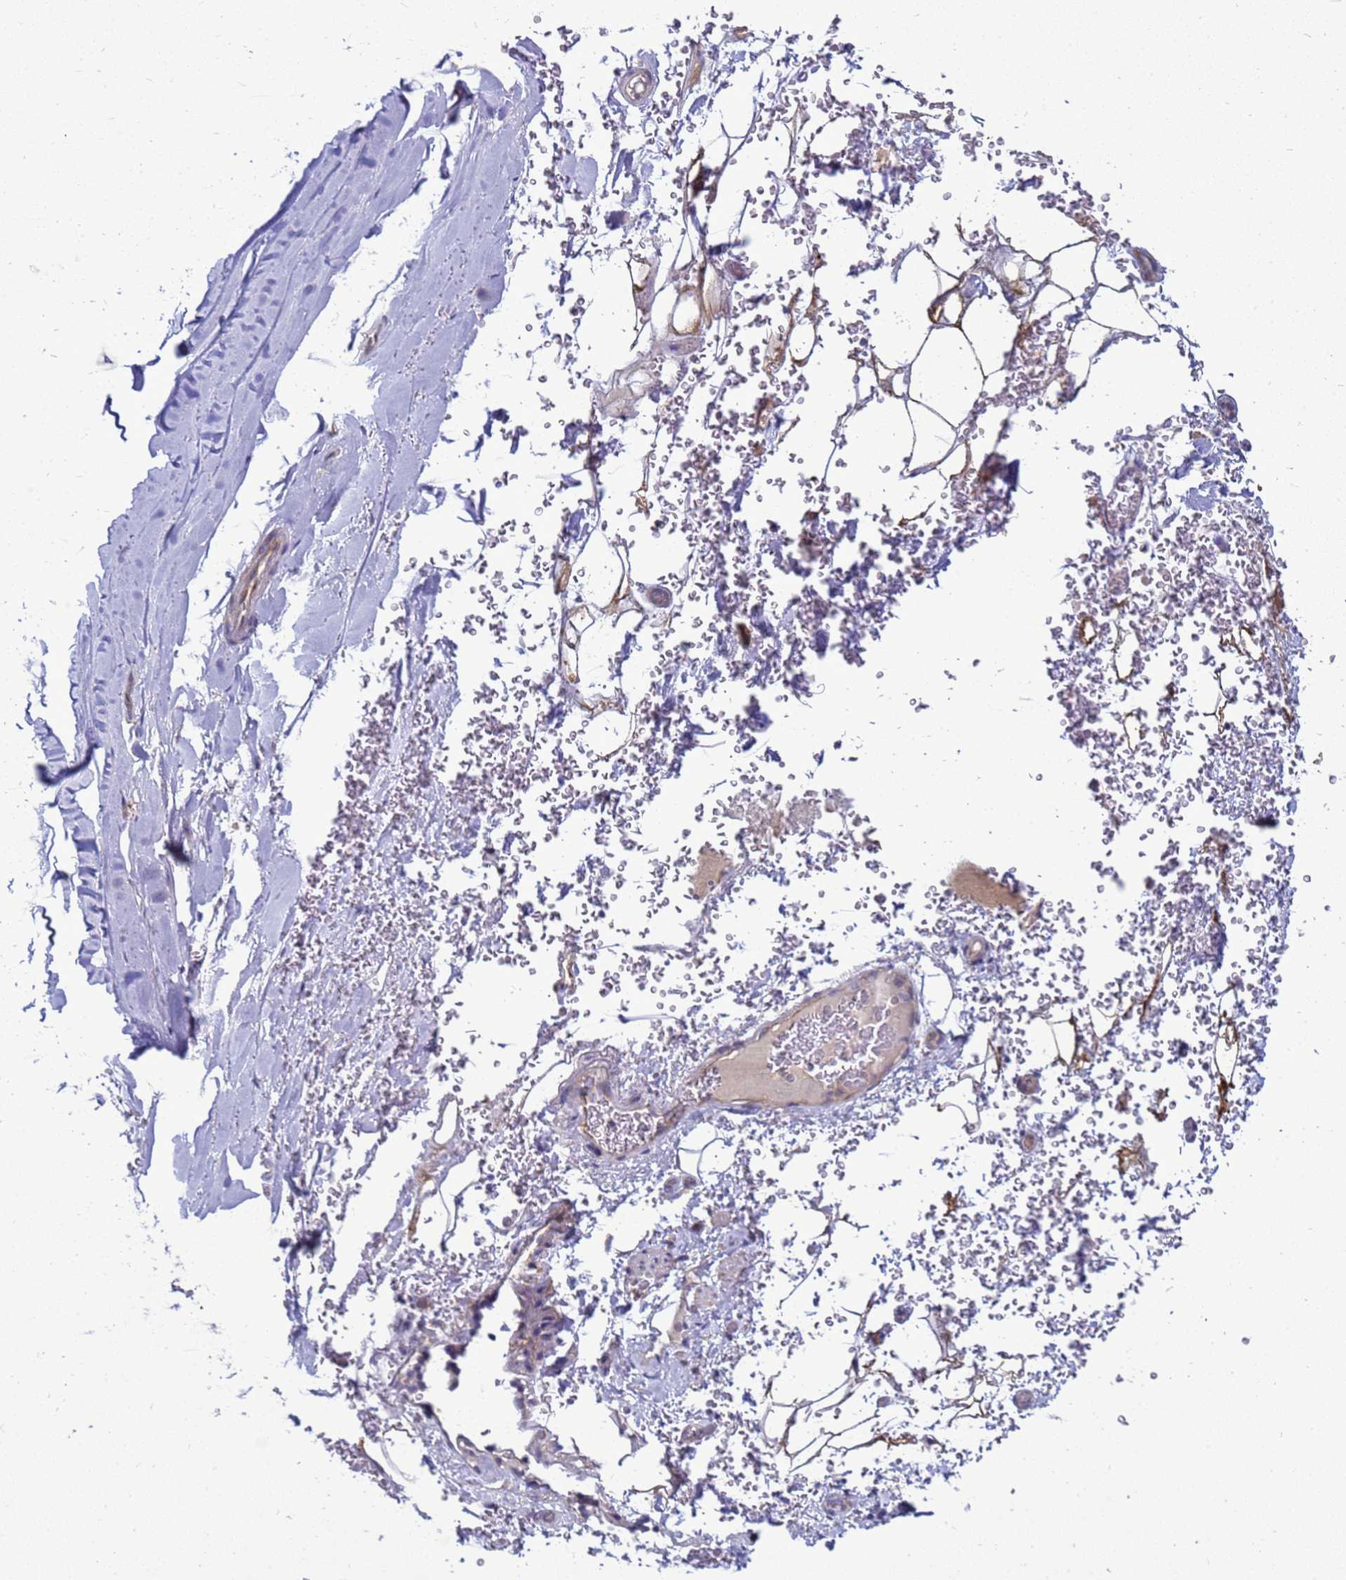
{"staining": {"intensity": "moderate", "quantity": ">75%", "location": "cytoplasmic/membranous"}, "tissue": "adipose tissue", "cell_type": "Adipocytes", "image_type": "normal", "snomed": [{"axis": "morphology", "description": "Normal tissue, NOS"}, {"axis": "topography", "description": "Cartilage tissue"}], "caption": "Protein positivity by immunohistochemistry displays moderate cytoplasmic/membranous positivity in approximately >75% of adipocytes in unremarkable adipose tissue. (DAB (3,3'-diaminobenzidine) IHC, brown staining for protein, blue staining for nuclei).", "gene": "MON1B", "patient": {"sex": "female", "age": 63}}